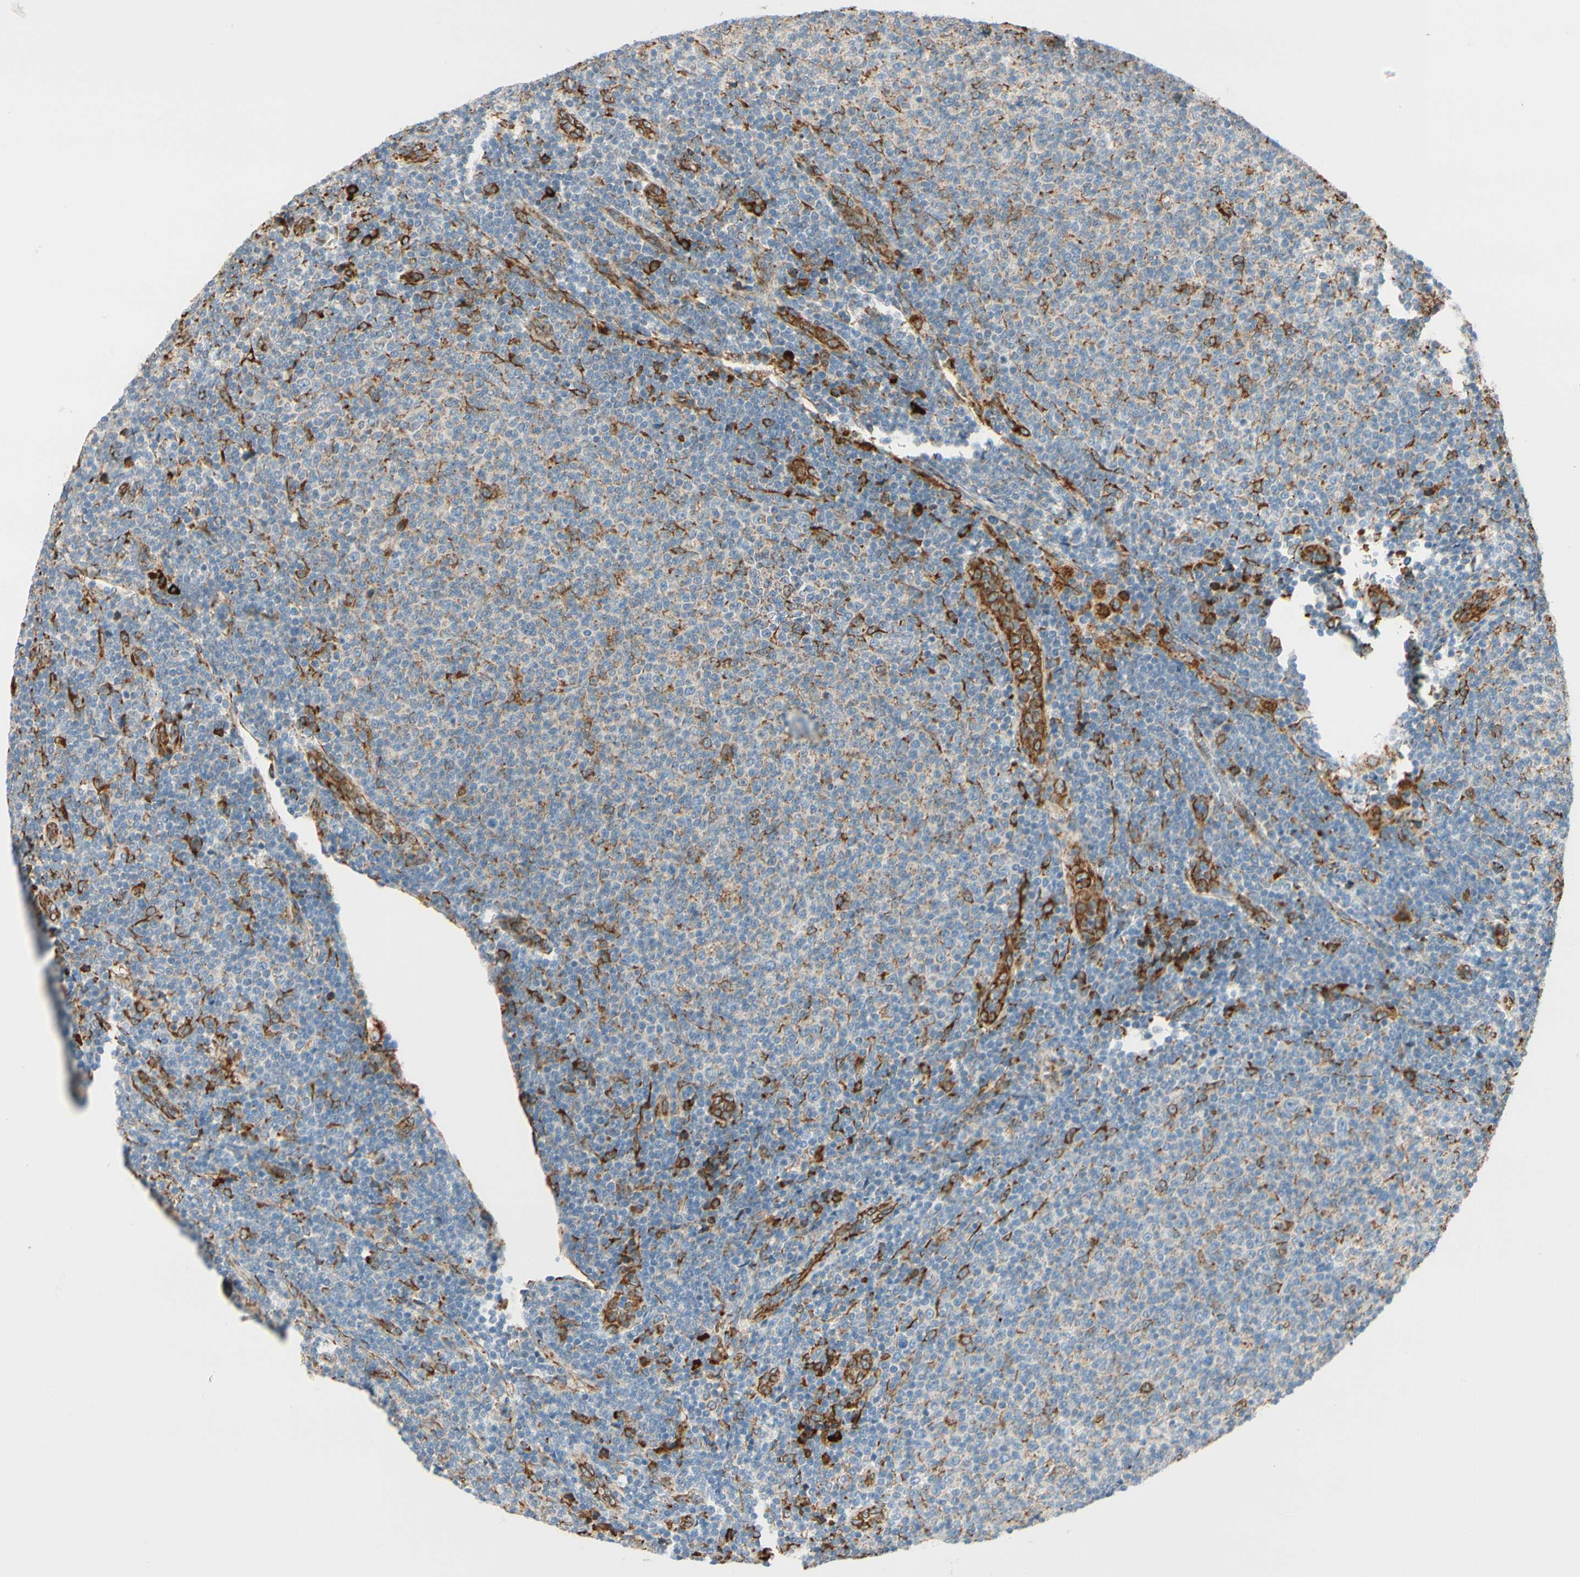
{"staining": {"intensity": "strong", "quantity": "<25%", "location": "cytoplasmic/membranous"}, "tissue": "lymphoma", "cell_type": "Tumor cells", "image_type": "cancer", "snomed": [{"axis": "morphology", "description": "Malignant lymphoma, non-Hodgkin's type, Low grade"}, {"axis": "topography", "description": "Lymph node"}], "caption": "Low-grade malignant lymphoma, non-Hodgkin's type was stained to show a protein in brown. There is medium levels of strong cytoplasmic/membranous expression in approximately <25% of tumor cells.", "gene": "RRBP1", "patient": {"sex": "male", "age": 66}}